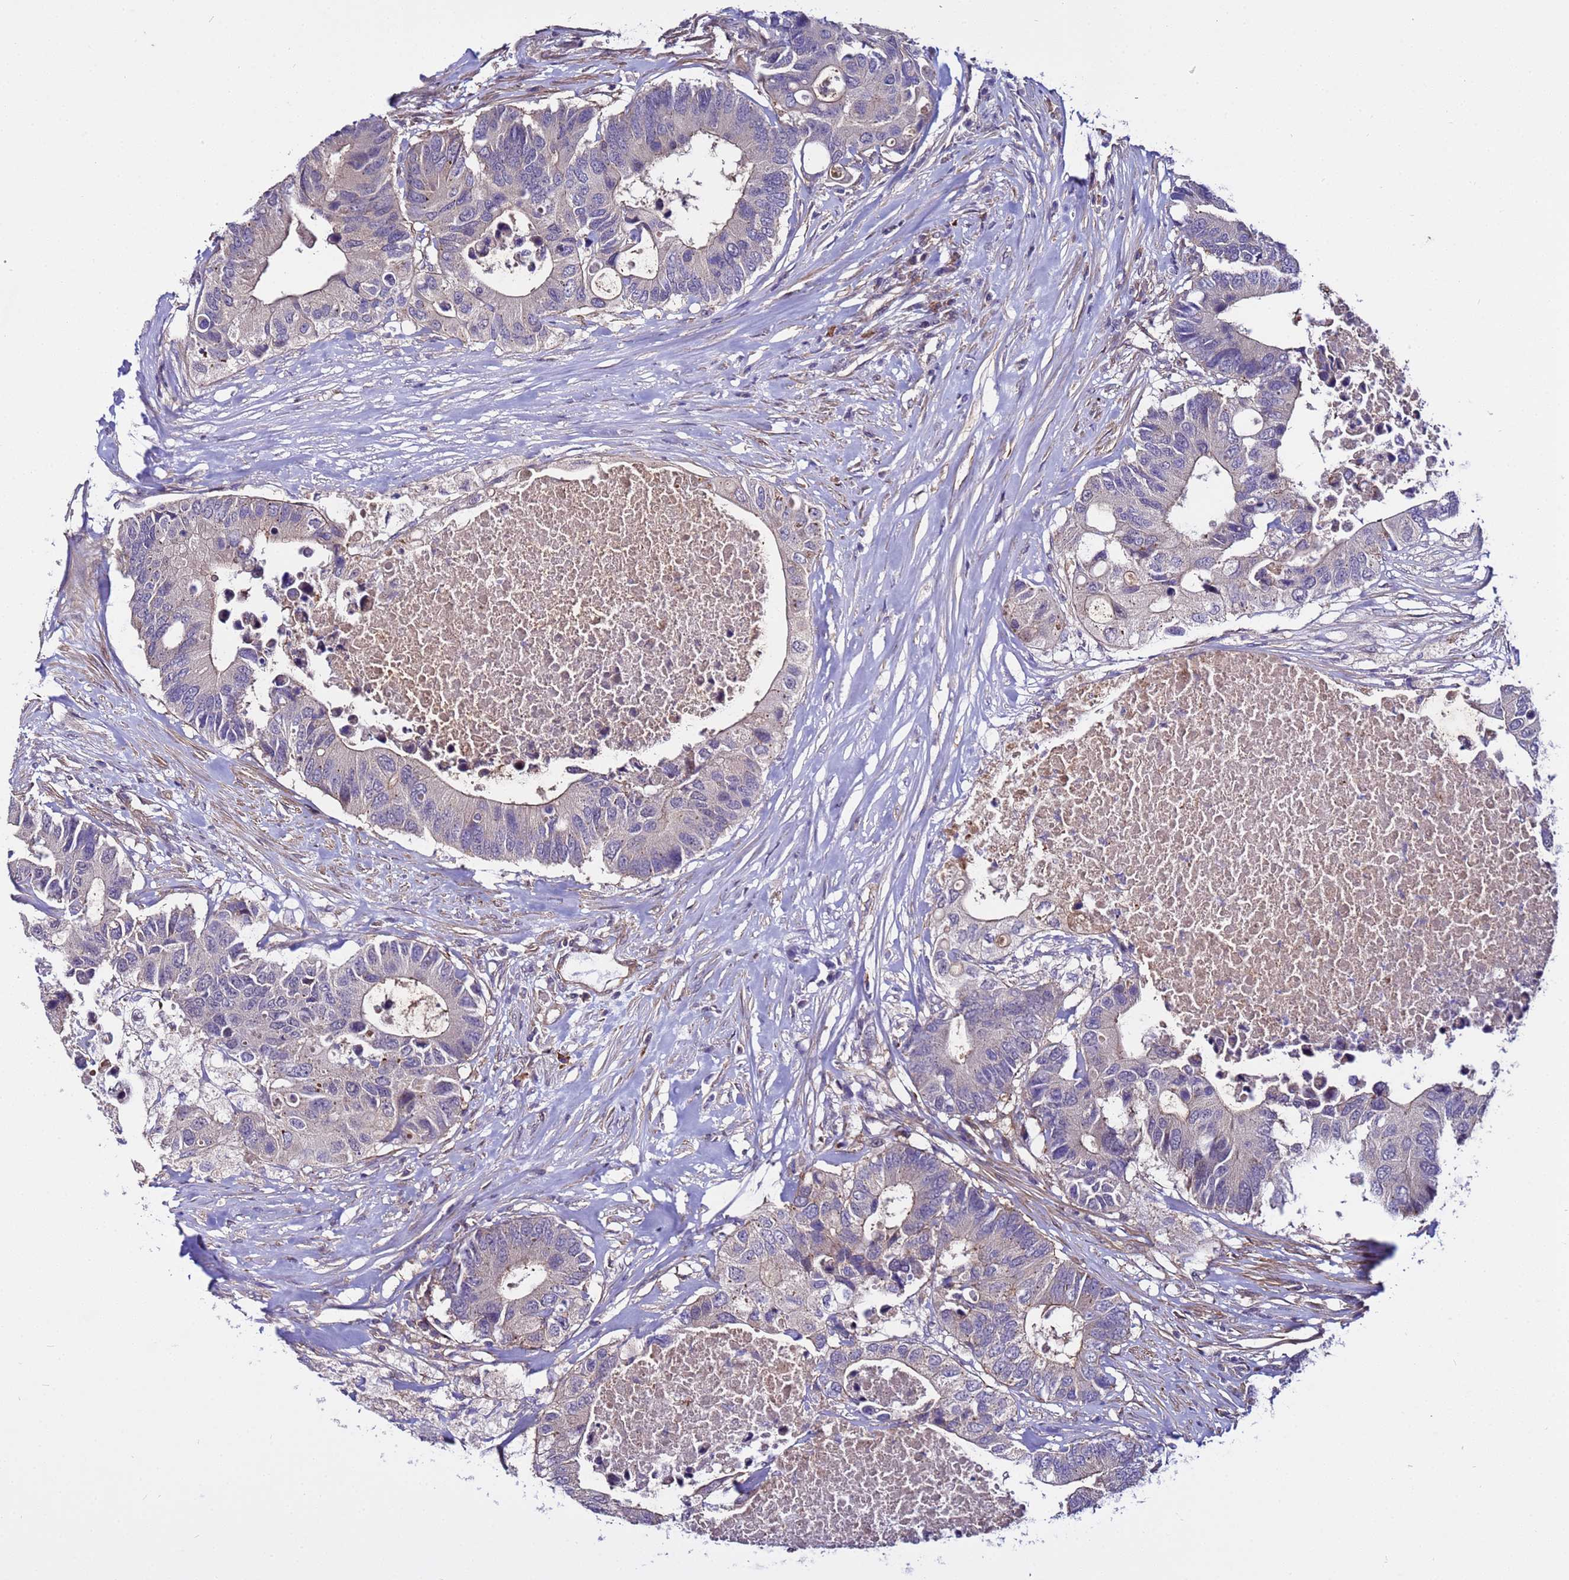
{"staining": {"intensity": "negative", "quantity": "none", "location": "none"}, "tissue": "colorectal cancer", "cell_type": "Tumor cells", "image_type": "cancer", "snomed": [{"axis": "morphology", "description": "Adenocarcinoma, NOS"}, {"axis": "topography", "description": "Colon"}], "caption": "High power microscopy photomicrograph of an IHC photomicrograph of colorectal adenocarcinoma, revealing no significant expression in tumor cells.", "gene": "STK38", "patient": {"sex": "male", "age": 71}}